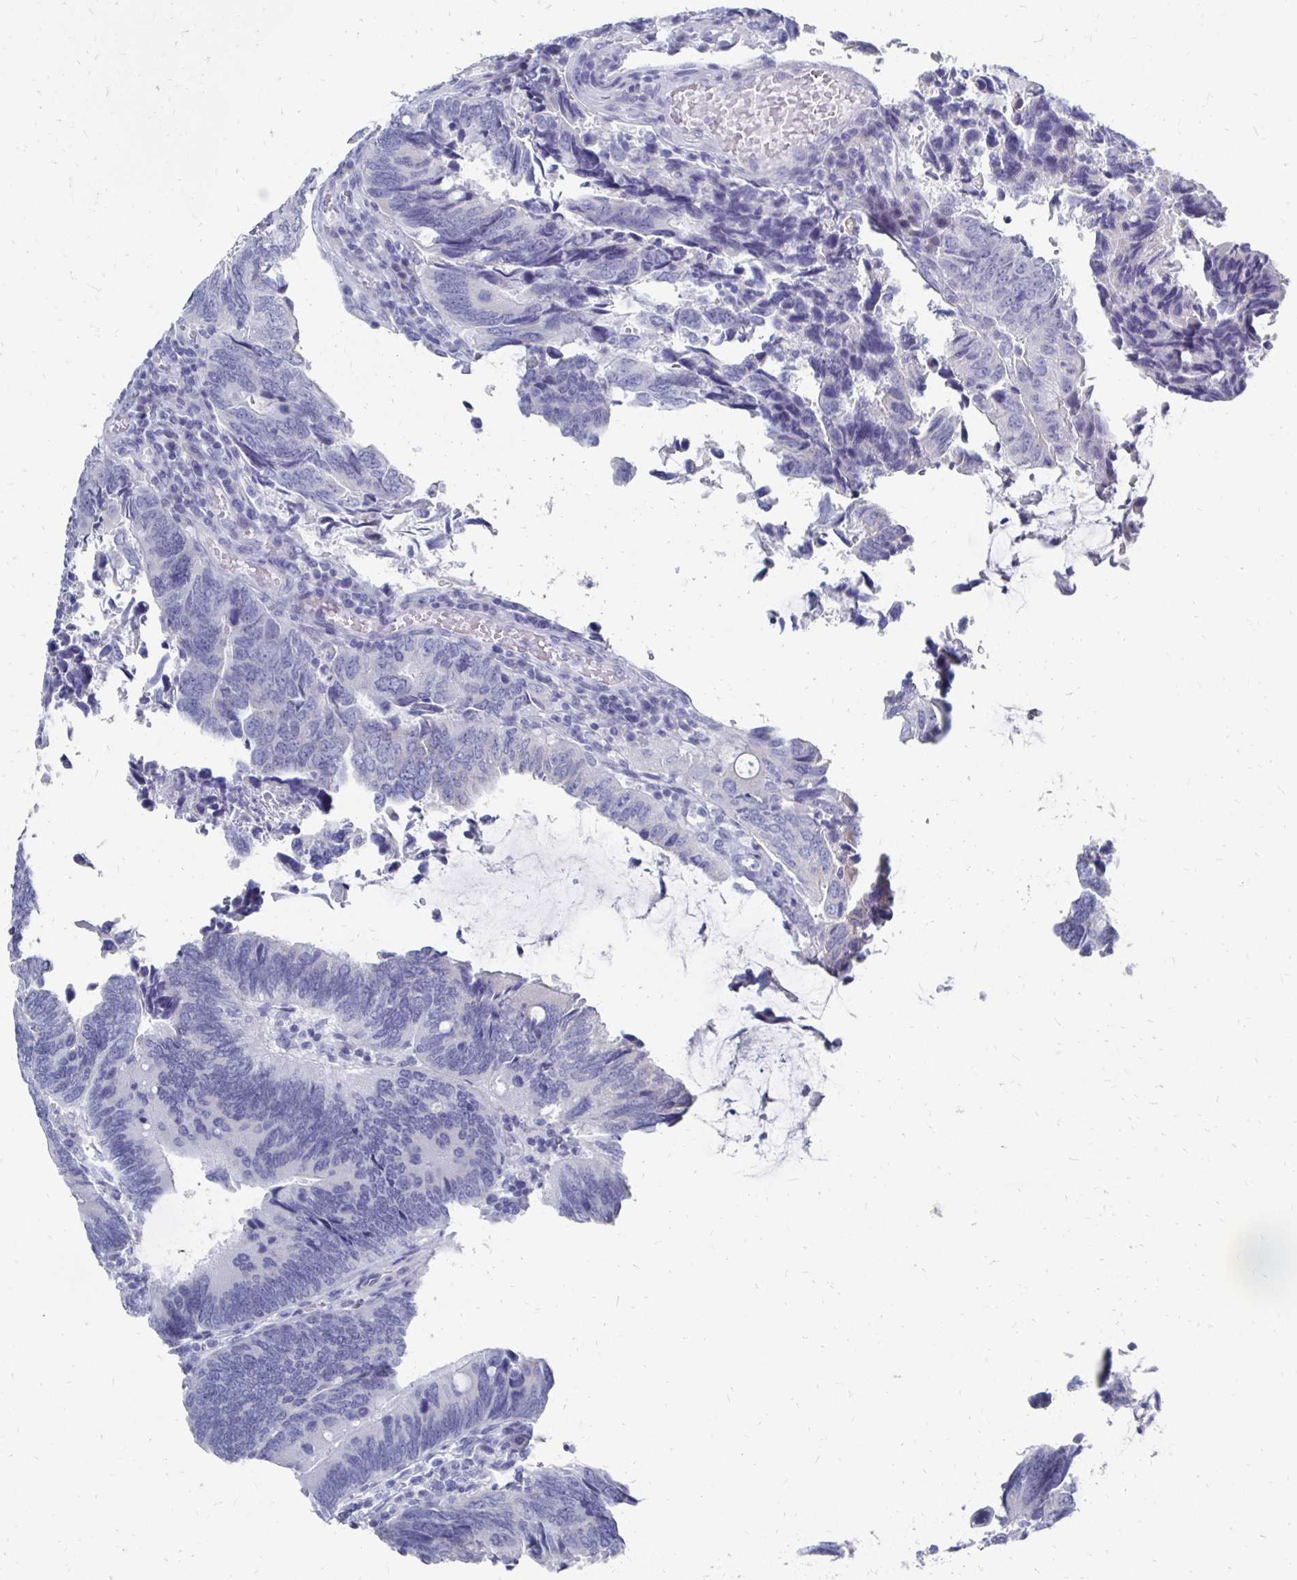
{"staining": {"intensity": "negative", "quantity": "none", "location": "none"}, "tissue": "colorectal cancer", "cell_type": "Tumor cells", "image_type": "cancer", "snomed": [{"axis": "morphology", "description": "Adenocarcinoma, NOS"}, {"axis": "topography", "description": "Colon"}], "caption": "Colorectal adenocarcinoma was stained to show a protein in brown. There is no significant positivity in tumor cells.", "gene": "SYCP3", "patient": {"sex": "male", "age": 87}}